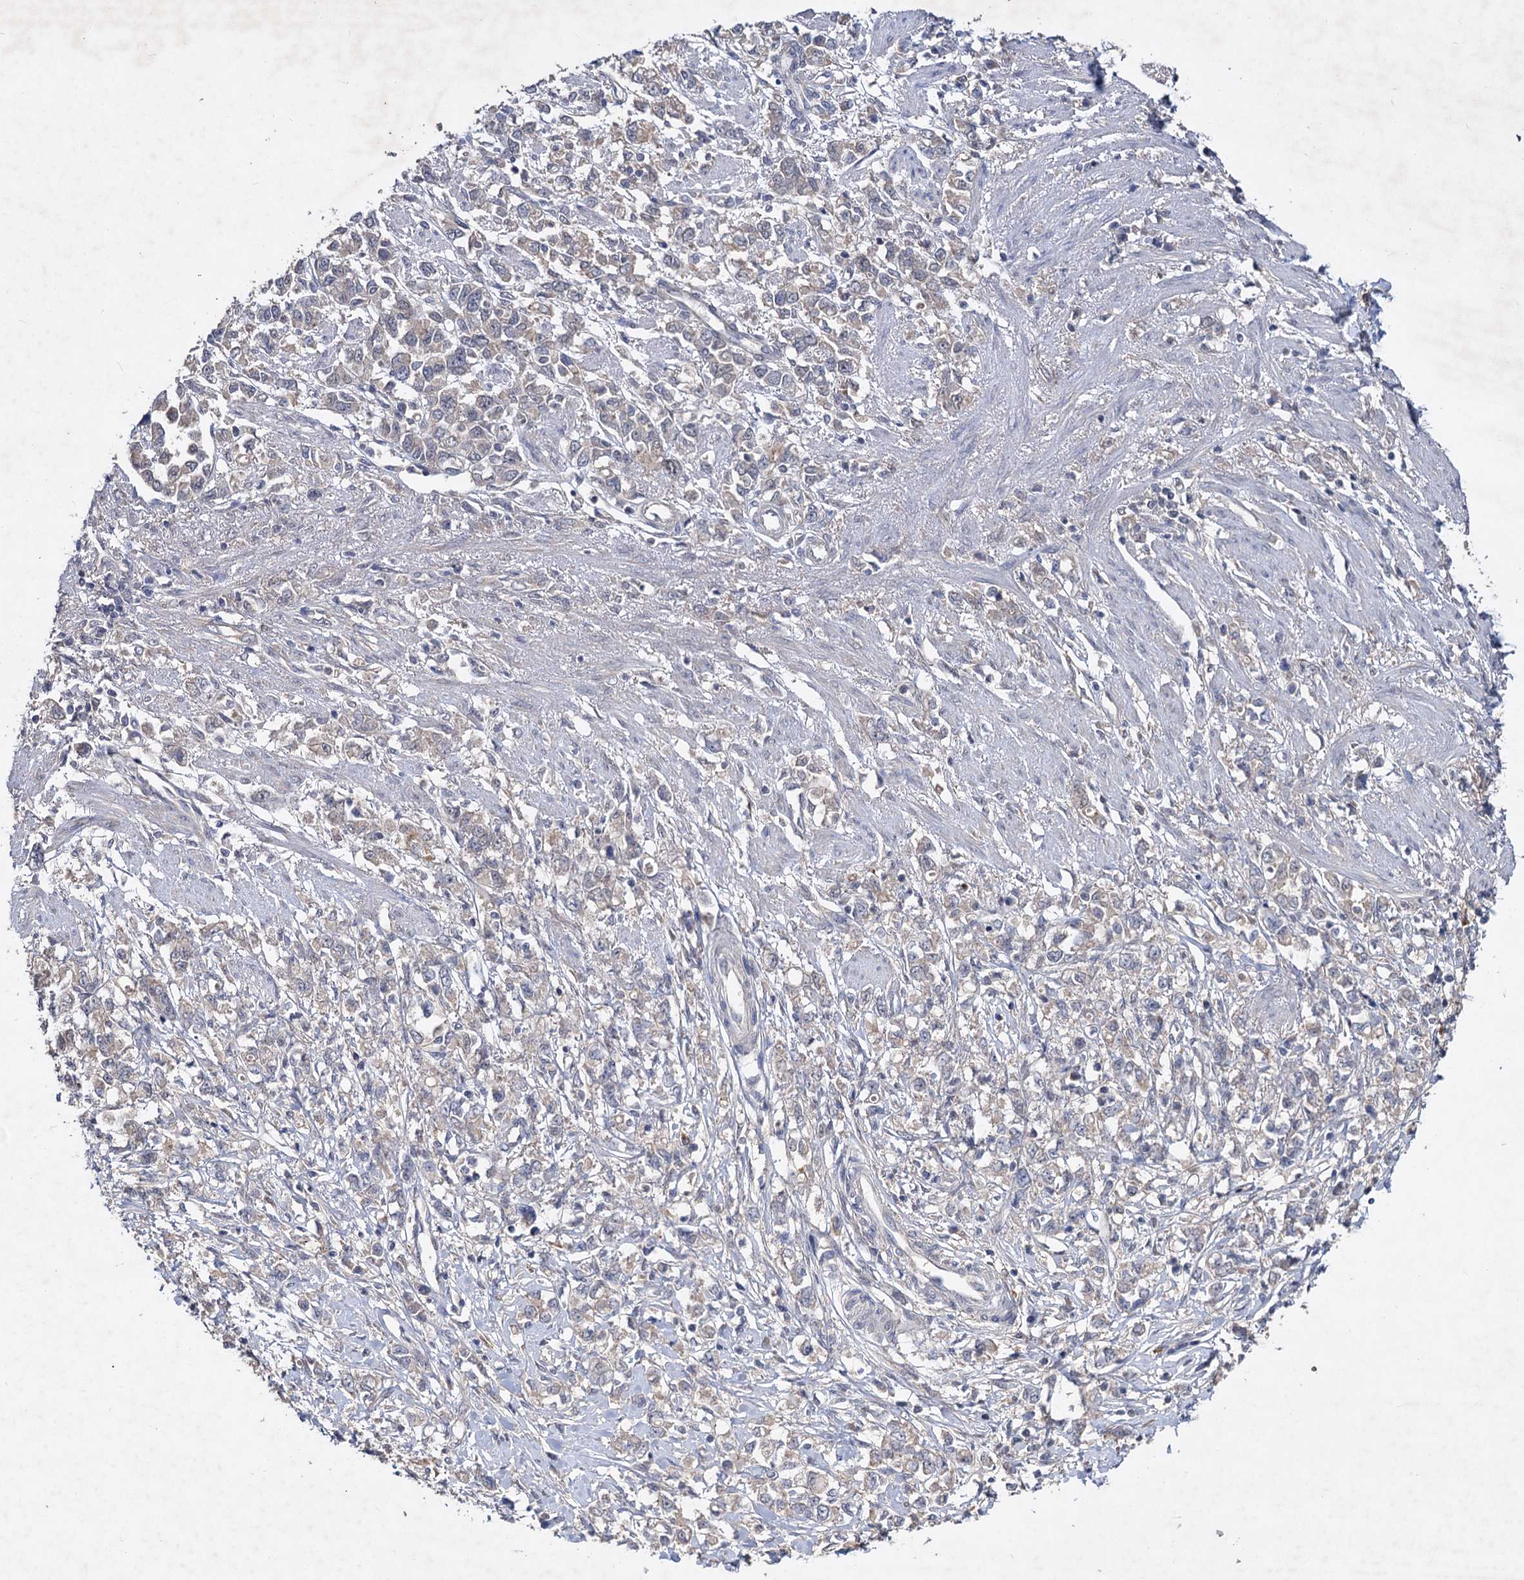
{"staining": {"intensity": "weak", "quantity": "<25%", "location": "cytoplasmic/membranous"}, "tissue": "stomach cancer", "cell_type": "Tumor cells", "image_type": "cancer", "snomed": [{"axis": "morphology", "description": "Adenocarcinoma, NOS"}, {"axis": "topography", "description": "Stomach"}], "caption": "A high-resolution photomicrograph shows immunohistochemistry (IHC) staining of stomach cancer (adenocarcinoma), which shows no significant staining in tumor cells.", "gene": "NUDCD2", "patient": {"sex": "female", "age": 76}}